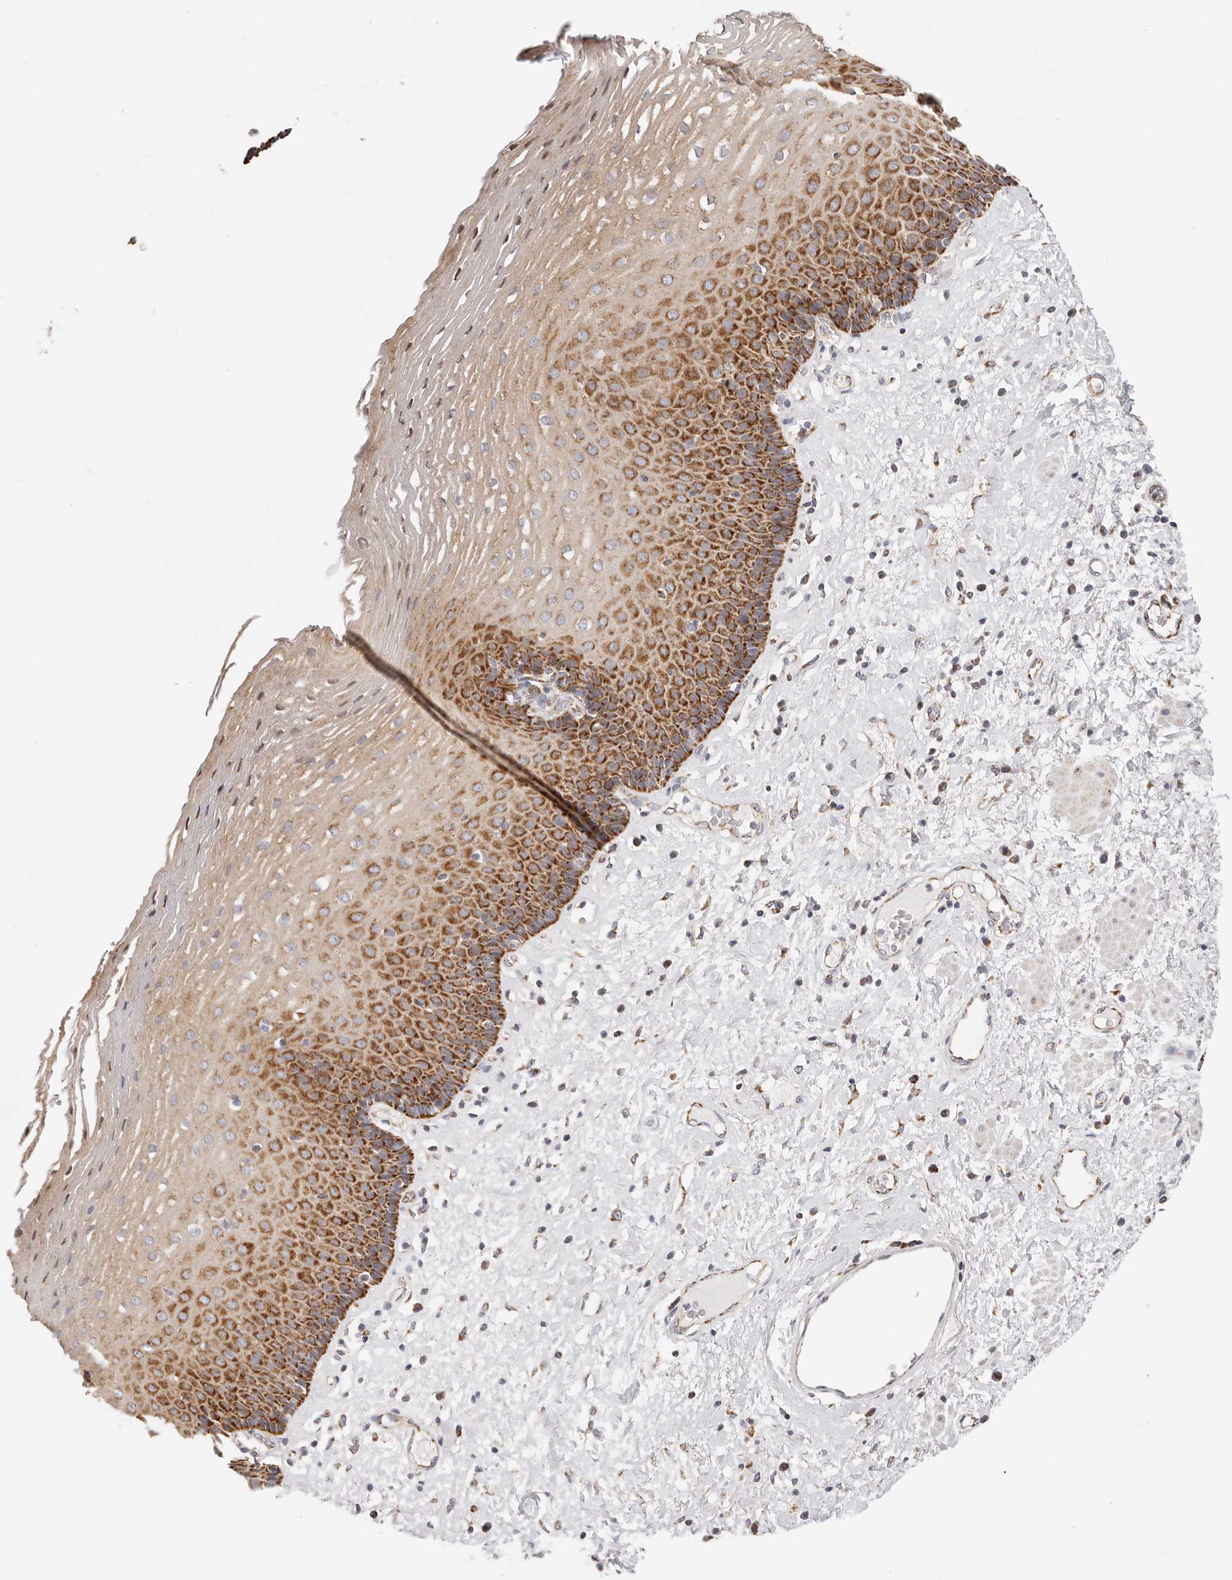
{"staining": {"intensity": "strong", "quantity": "25%-75%", "location": "cytoplasmic/membranous"}, "tissue": "esophagus", "cell_type": "Squamous epithelial cells", "image_type": "normal", "snomed": [{"axis": "morphology", "description": "Normal tissue, NOS"}, {"axis": "morphology", "description": "Adenocarcinoma, NOS"}, {"axis": "topography", "description": "Esophagus"}], "caption": "Immunohistochemical staining of benign human esophagus demonstrates high levels of strong cytoplasmic/membranous staining in approximately 25%-75% of squamous epithelial cells.", "gene": "AFDN", "patient": {"sex": "male", "age": 62}}